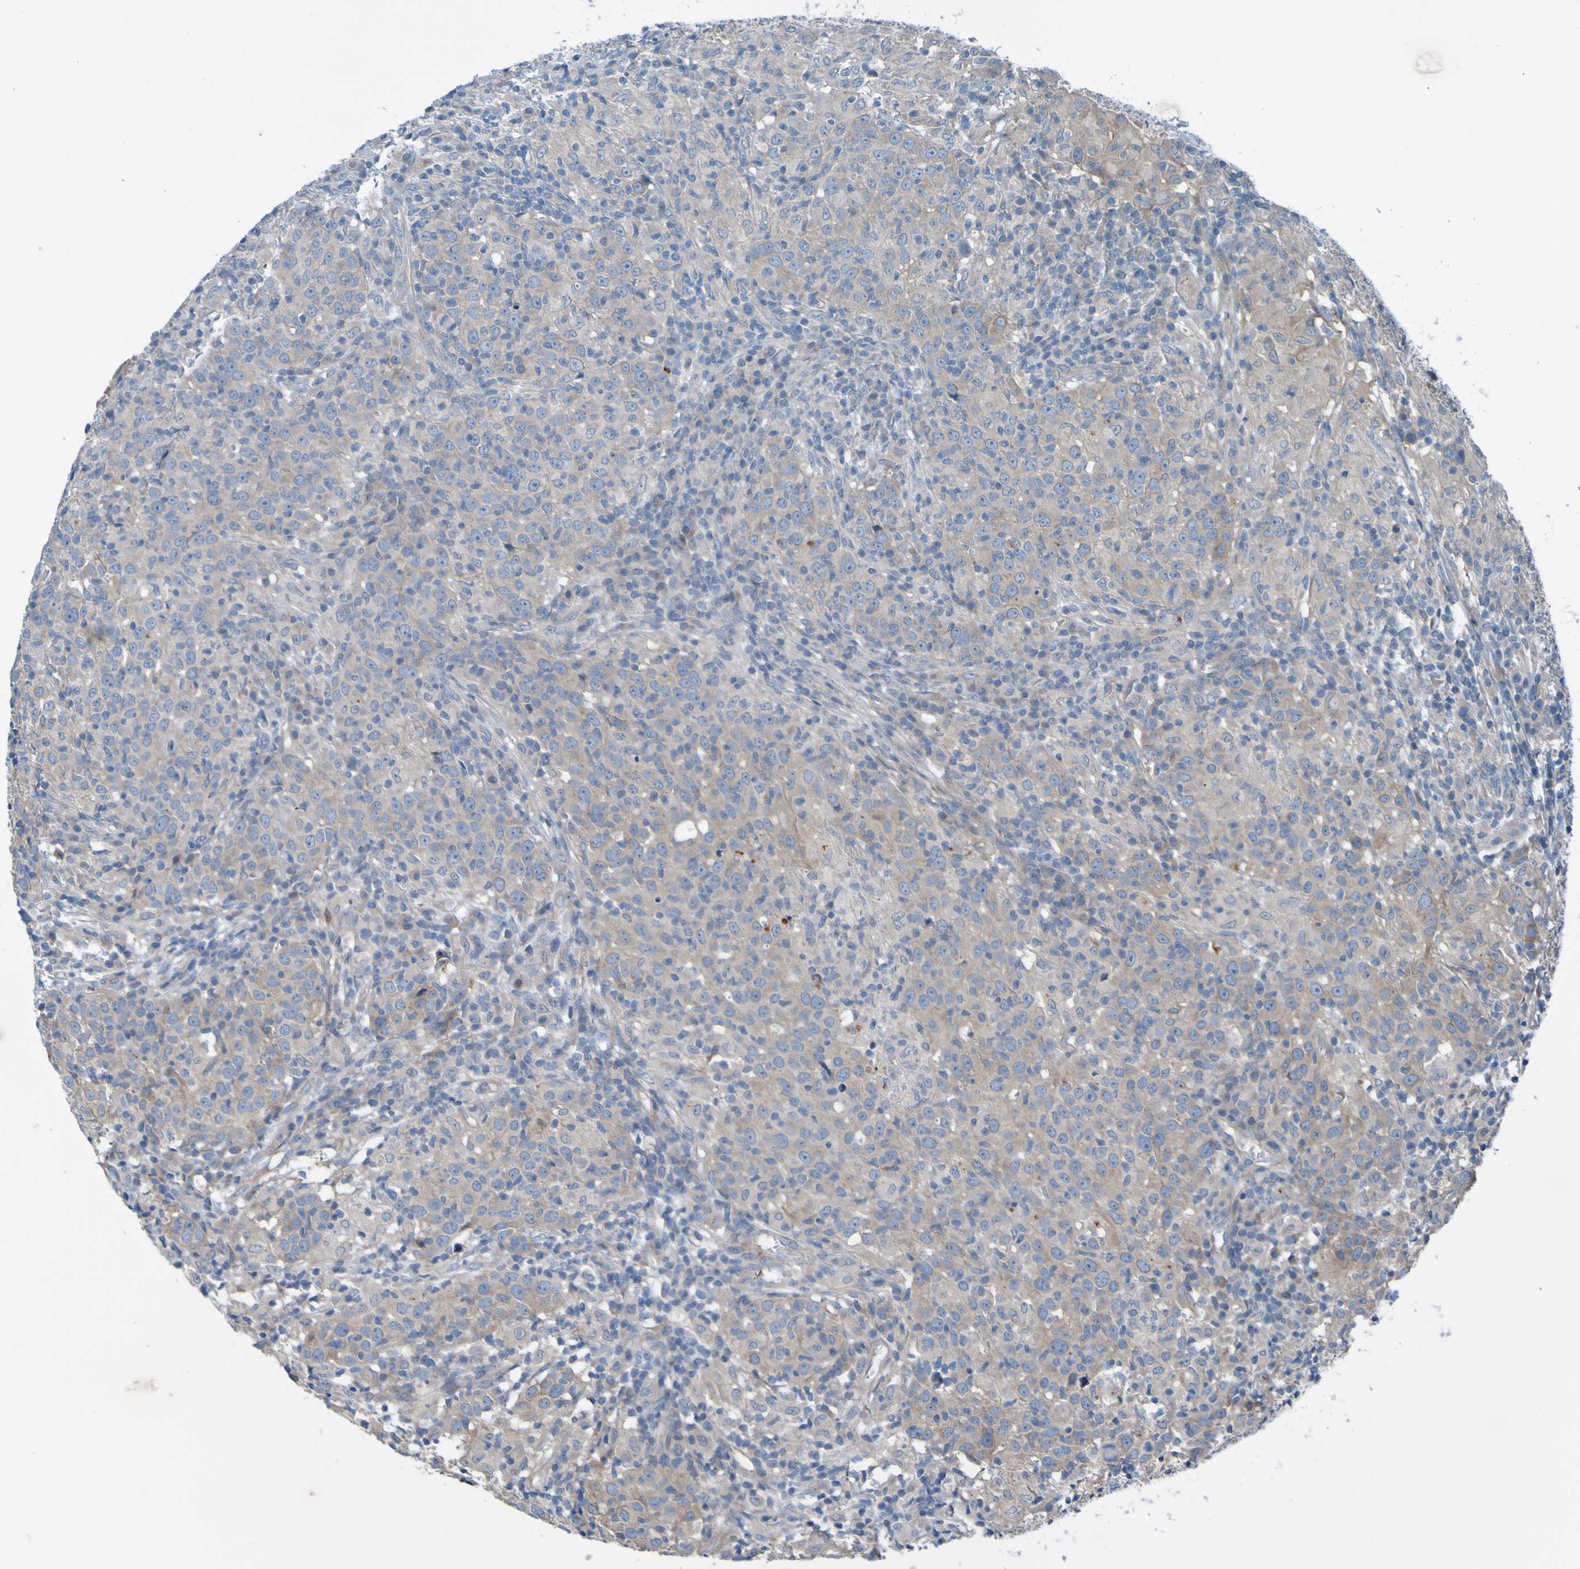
{"staining": {"intensity": "weak", "quantity": ">75%", "location": "cytoplasmic/membranous"}, "tissue": "head and neck cancer", "cell_type": "Tumor cells", "image_type": "cancer", "snomed": [{"axis": "morphology", "description": "Adenocarcinoma, NOS"}, {"axis": "topography", "description": "Salivary gland"}, {"axis": "topography", "description": "Head-Neck"}], "caption": "Immunohistochemical staining of head and neck cancer (adenocarcinoma) reveals low levels of weak cytoplasmic/membranous protein positivity in approximately >75% of tumor cells.", "gene": "NPRL3", "patient": {"sex": "female", "age": 65}}